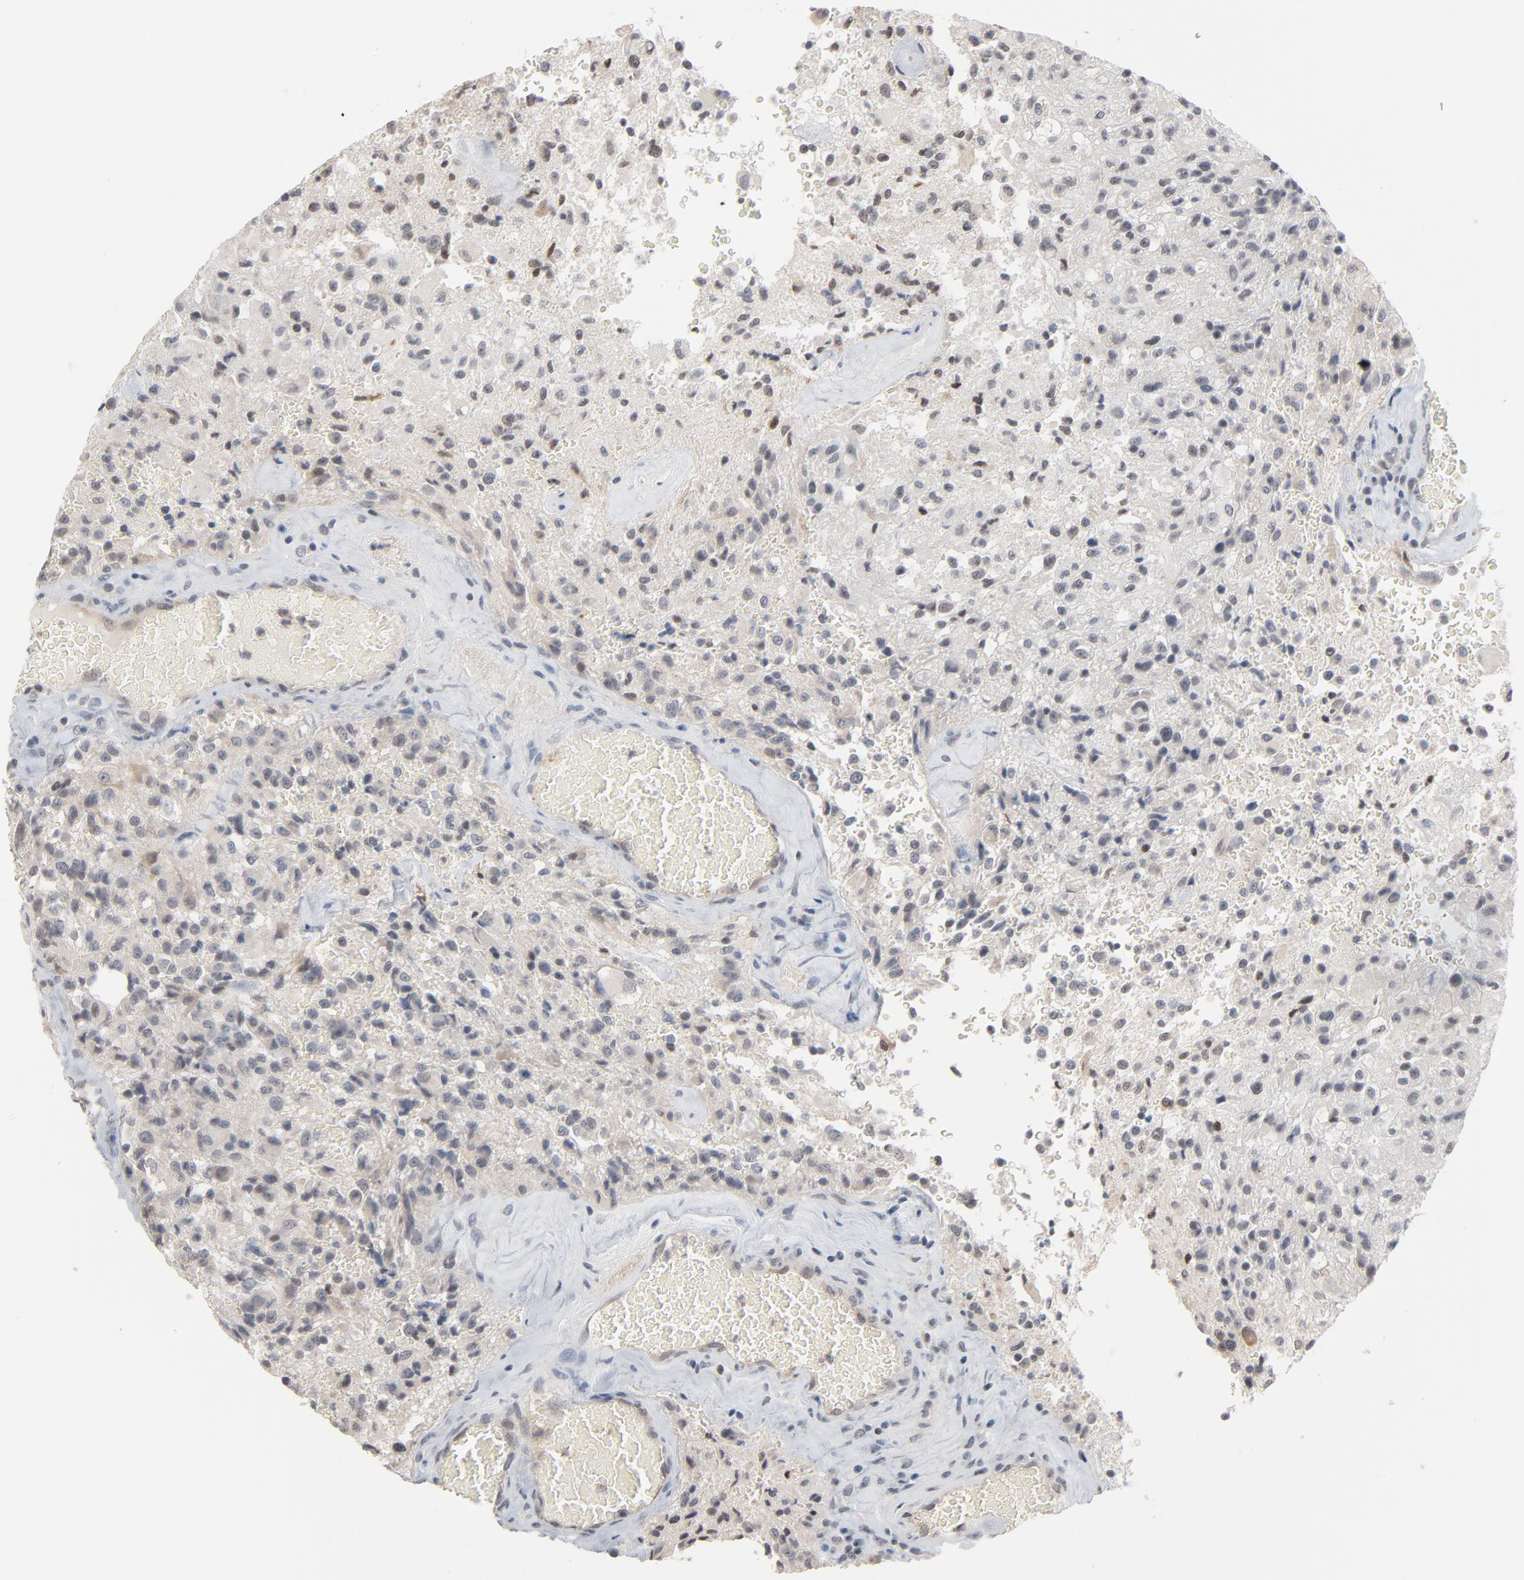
{"staining": {"intensity": "negative", "quantity": "none", "location": "none"}, "tissue": "glioma", "cell_type": "Tumor cells", "image_type": "cancer", "snomed": [{"axis": "morphology", "description": "Normal tissue, NOS"}, {"axis": "morphology", "description": "Glioma, malignant, High grade"}, {"axis": "topography", "description": "Cerebral cortex"}], "caption": "Tumor cells show no significant protein staining in glioma.", "gene": "ITPR3", "patient": {"sex": "male", "age": 56}}